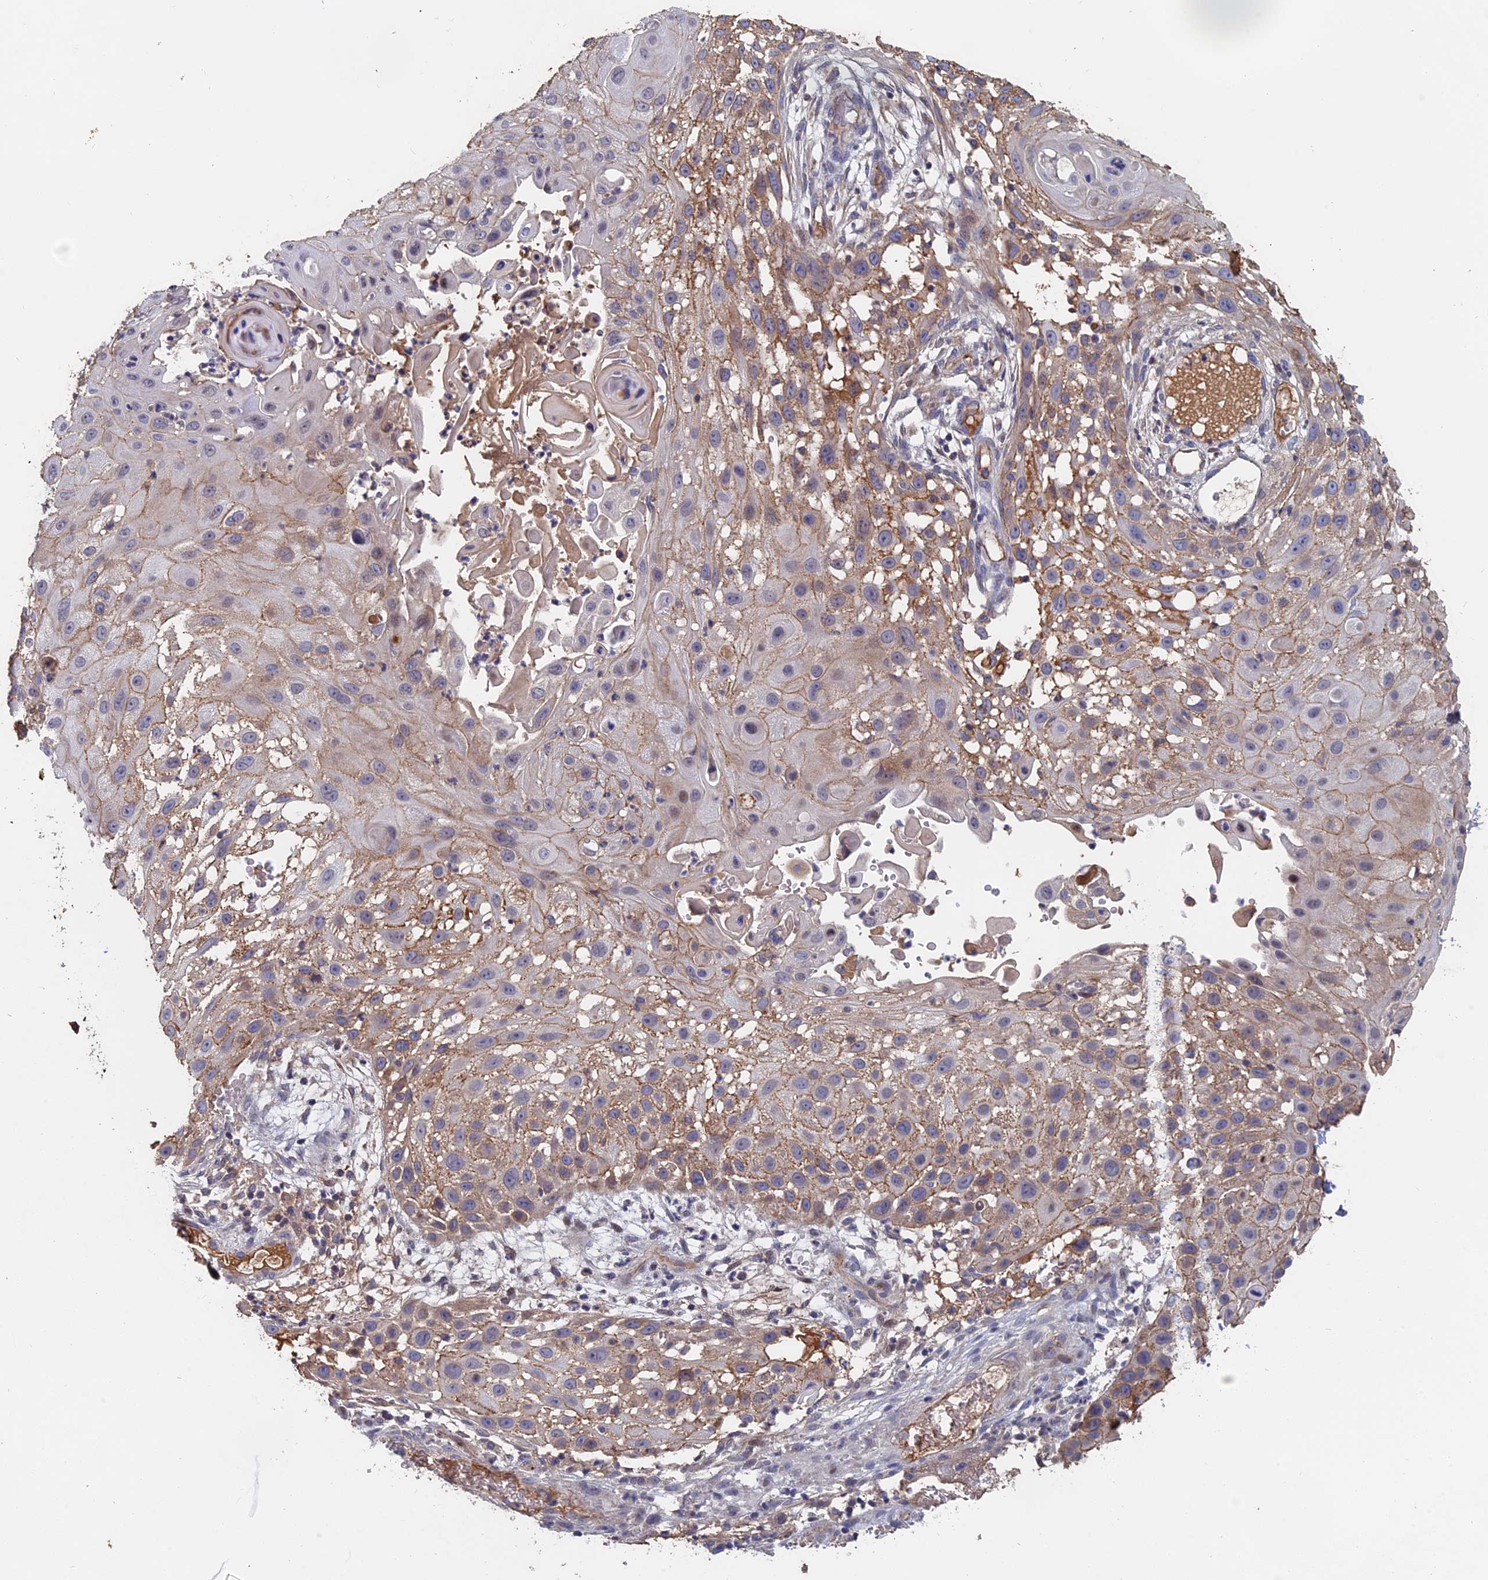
{"staining": {"intensity": "weak", "quantity": "25%-75%", "location": "cytoplasmic/membranous"}, "tissue": "skin cancer", "cell_type": "Tumor cells", "image_type": "cancer", "snomed": [{"axis": "morphology", "description": "Squamous cell carcinoma, NOS"}, {"axis": "topography", "description": "Skin"}], "caption": "Human skin cancer (squamous cell carcinoma) stained for a protein (brown) reveals weak cytoplasmic/membranous positive expression in about 25%-75% of tumor cells.", "gene": "SLC33A1", "patient": {"sex": "female", "age": 44}}